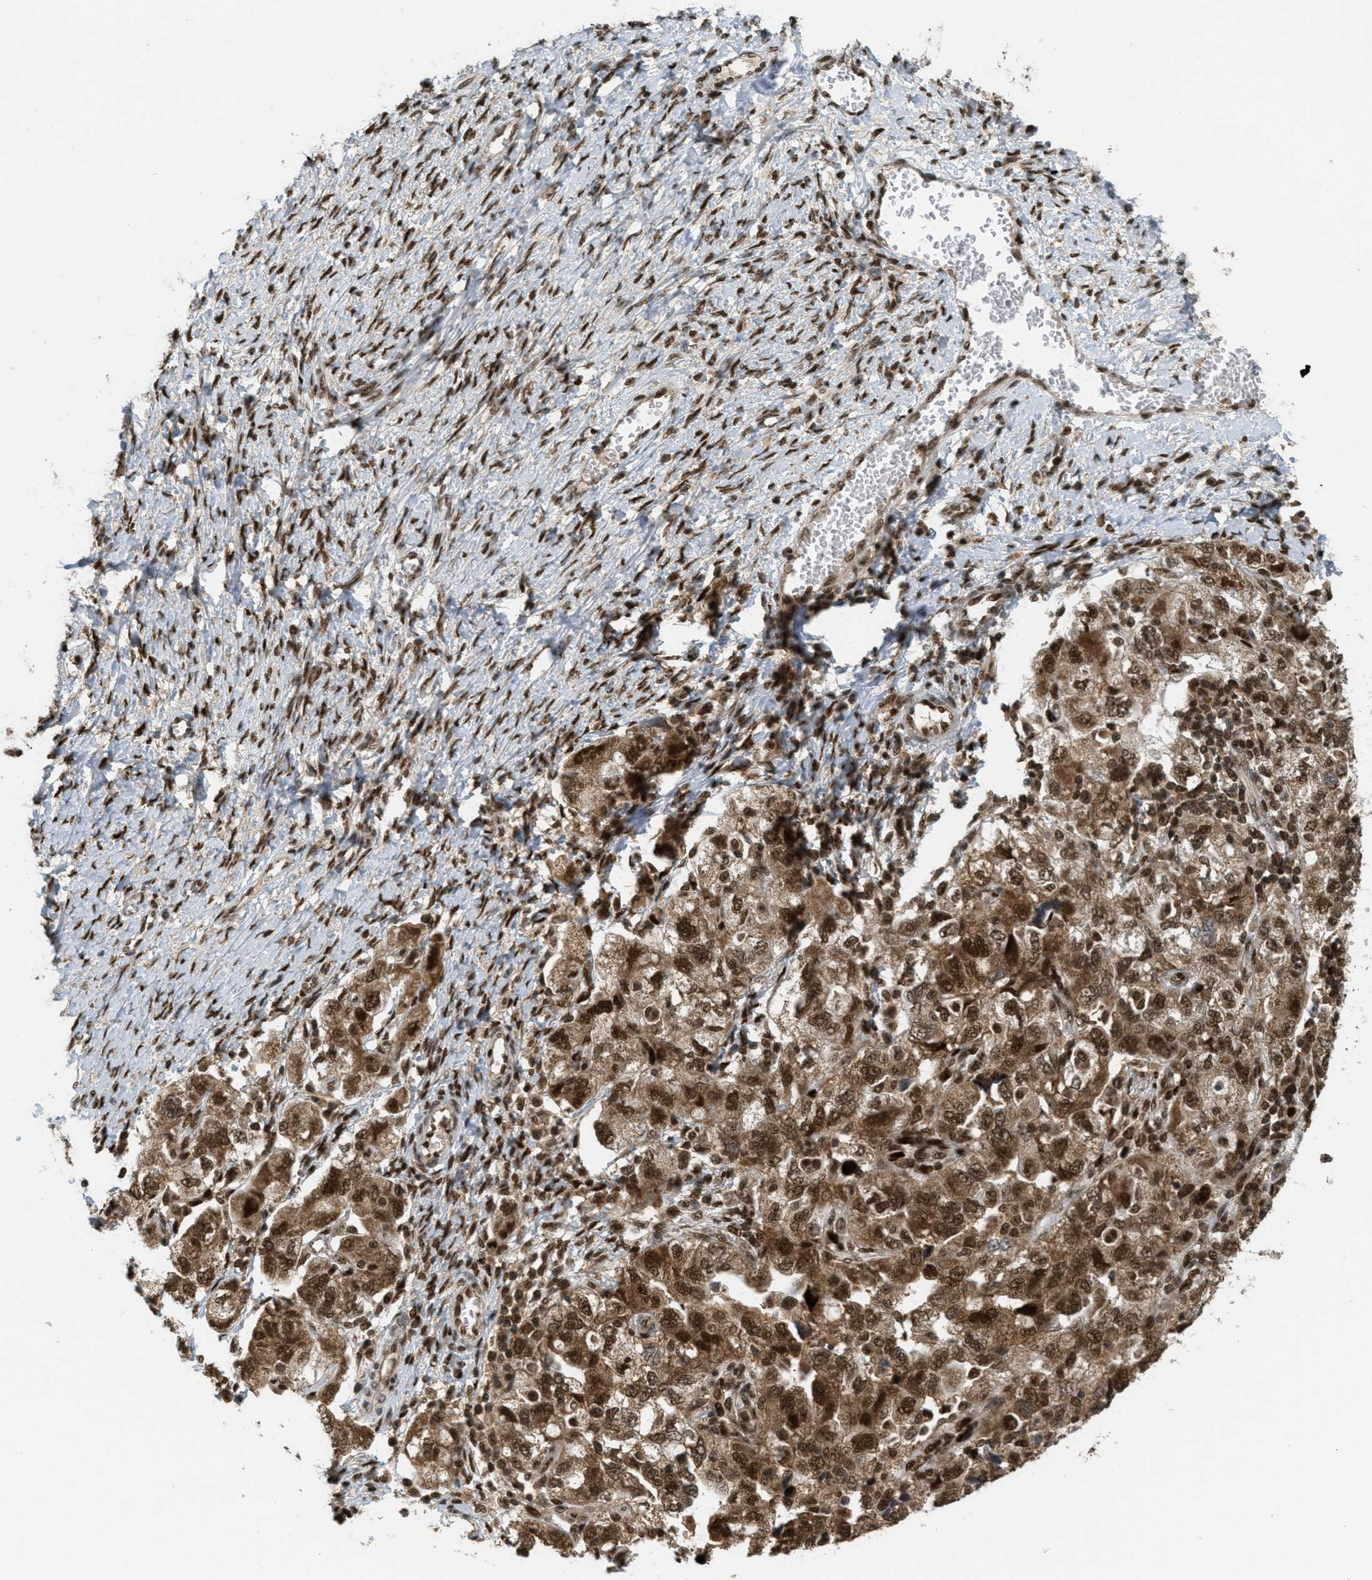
{"staining": {"intensity": "strong", "quantity": ">75%", "location": "cytoplasmic/membranous,nuclear"}, "tissue": "ovarian cancer", "cell_type": "Tumor cells", "image_type": "cancer", "snomed": [{"axis": "morphology", "description": "Carcinoma, NOS"}, {"axis": "morphology", "description": "Cystadenocarcinoma, serous, NOS"}, {"axis": "topography", "description": "Ovary"}], "caption": "This is an image of immunohistochemistry (IHC) staining of ovarian cancer, which shows strong staining in the cytoplasmic/membranous and nuclear of tumor cells.", "gene": "TLK1", "patient": {"sex": "female", "age": 69}}